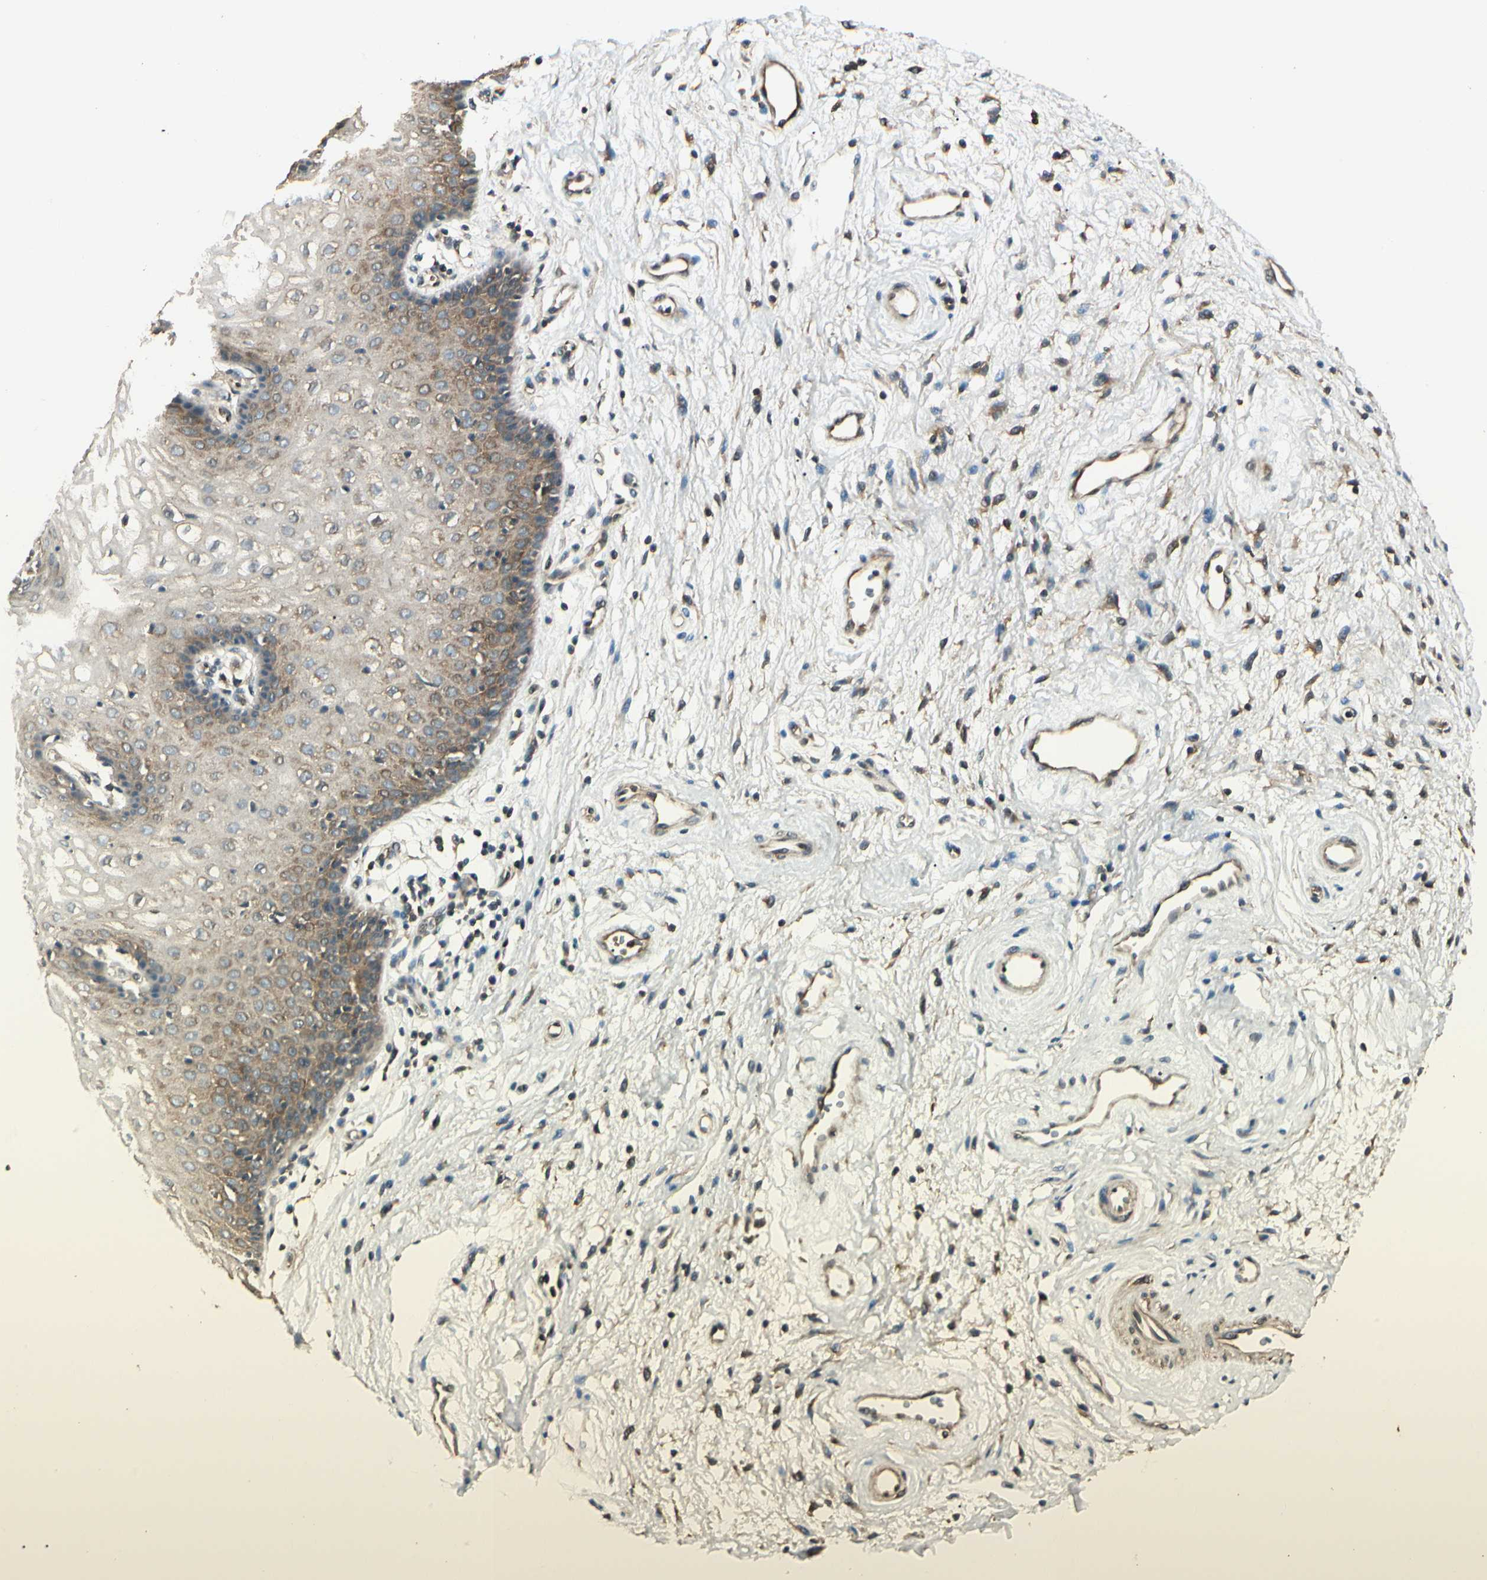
{"staining": {"intensity": "moderate", "quantity": ">75%", "location": "cytoplasmic/membranous"}, "tissue": "vagina", "cell_type": "Squamous epithelial cells", "image_type": "normal", "snomed": [{"axis": "morphology", "description": "Normal tissue, NOS"}, {"axis": "topography", "description": "Vagina"}], "caption": "Normal vagina reveals moderate cytoplasmic/membranous expression in about >75% of squamous epithelial cells, visualized by immunohistochemistry.", "gene": "CCT7", "patient": {"sex": "female", "age": 34}}